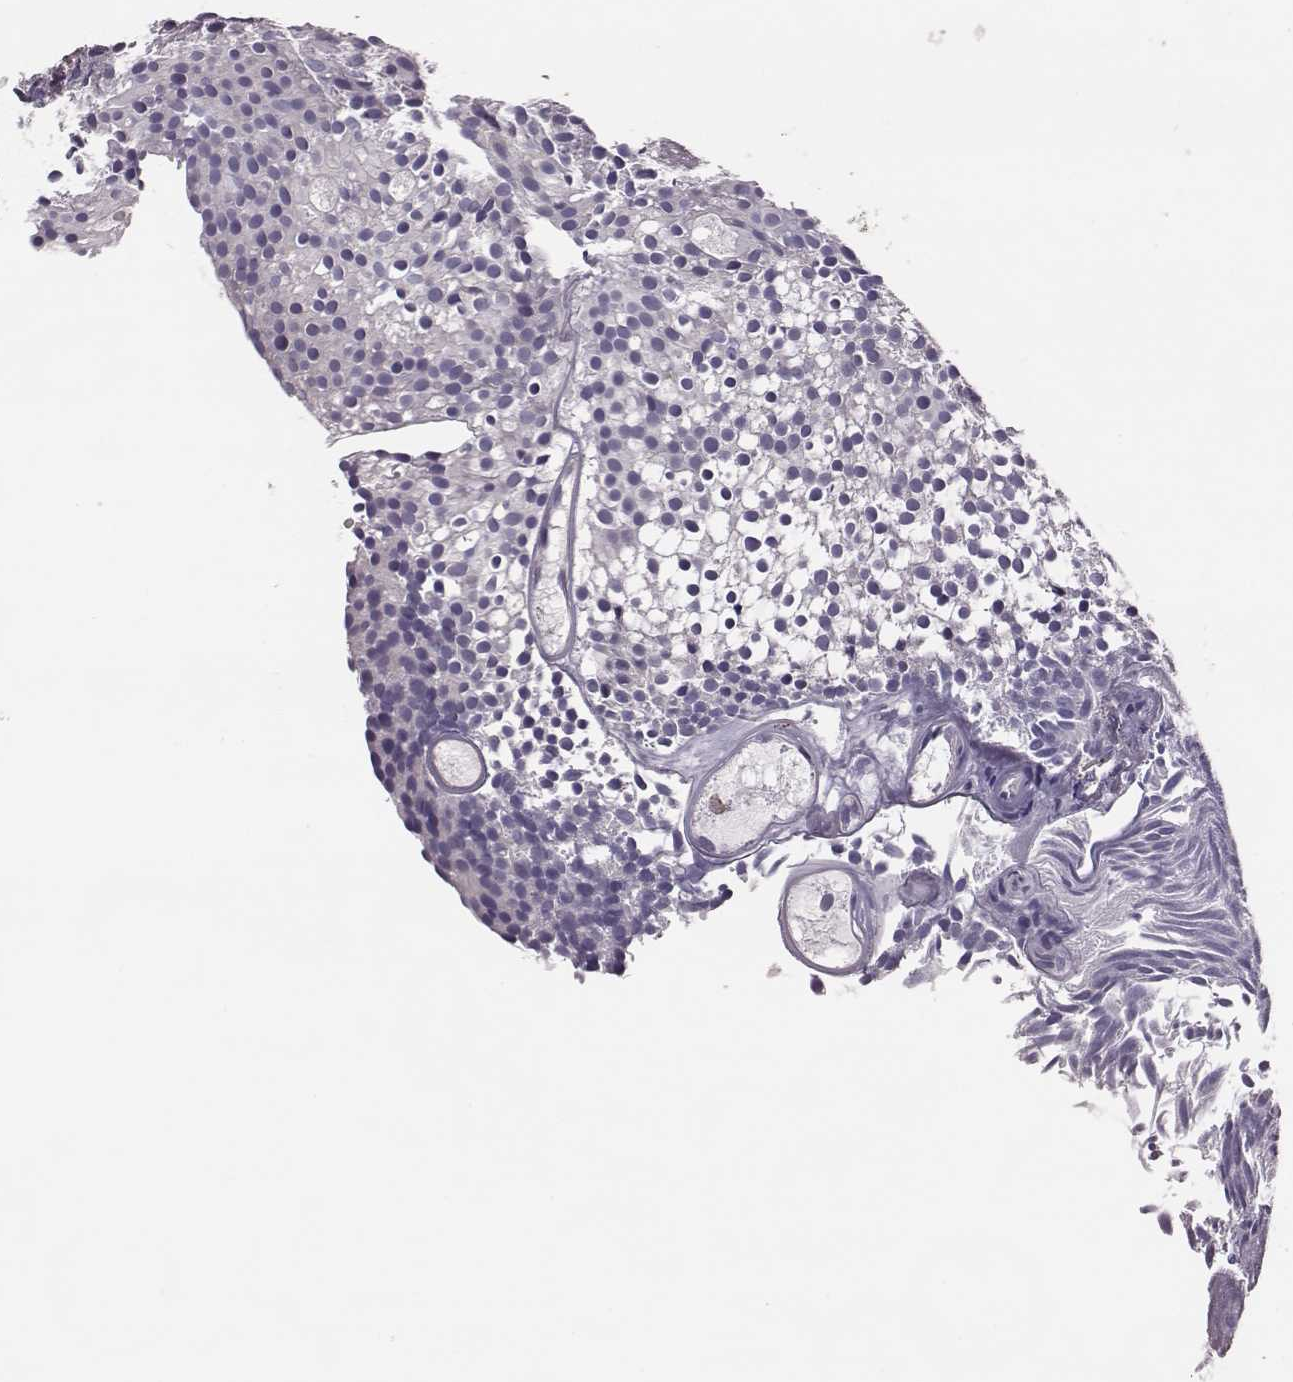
{"staining": {"intensity": "negative", "quantity": "none", "location": "none"}, "tissue": "urothelial cancer", "cell_type": "Tumor cells", "image_type": "cancer", "snomed": [{"axis": "morphology", "description": "Urothelial carcinoma, Low grade"}, {"axis": "topography", "description": "Urinary bladder"}], "caption": "Immunohistochemistry (IHC) of human urothelial cancer reveals no staining in tumor cells.", "gene": "KMO", "patient": {"sex": "male", "age": 63}}